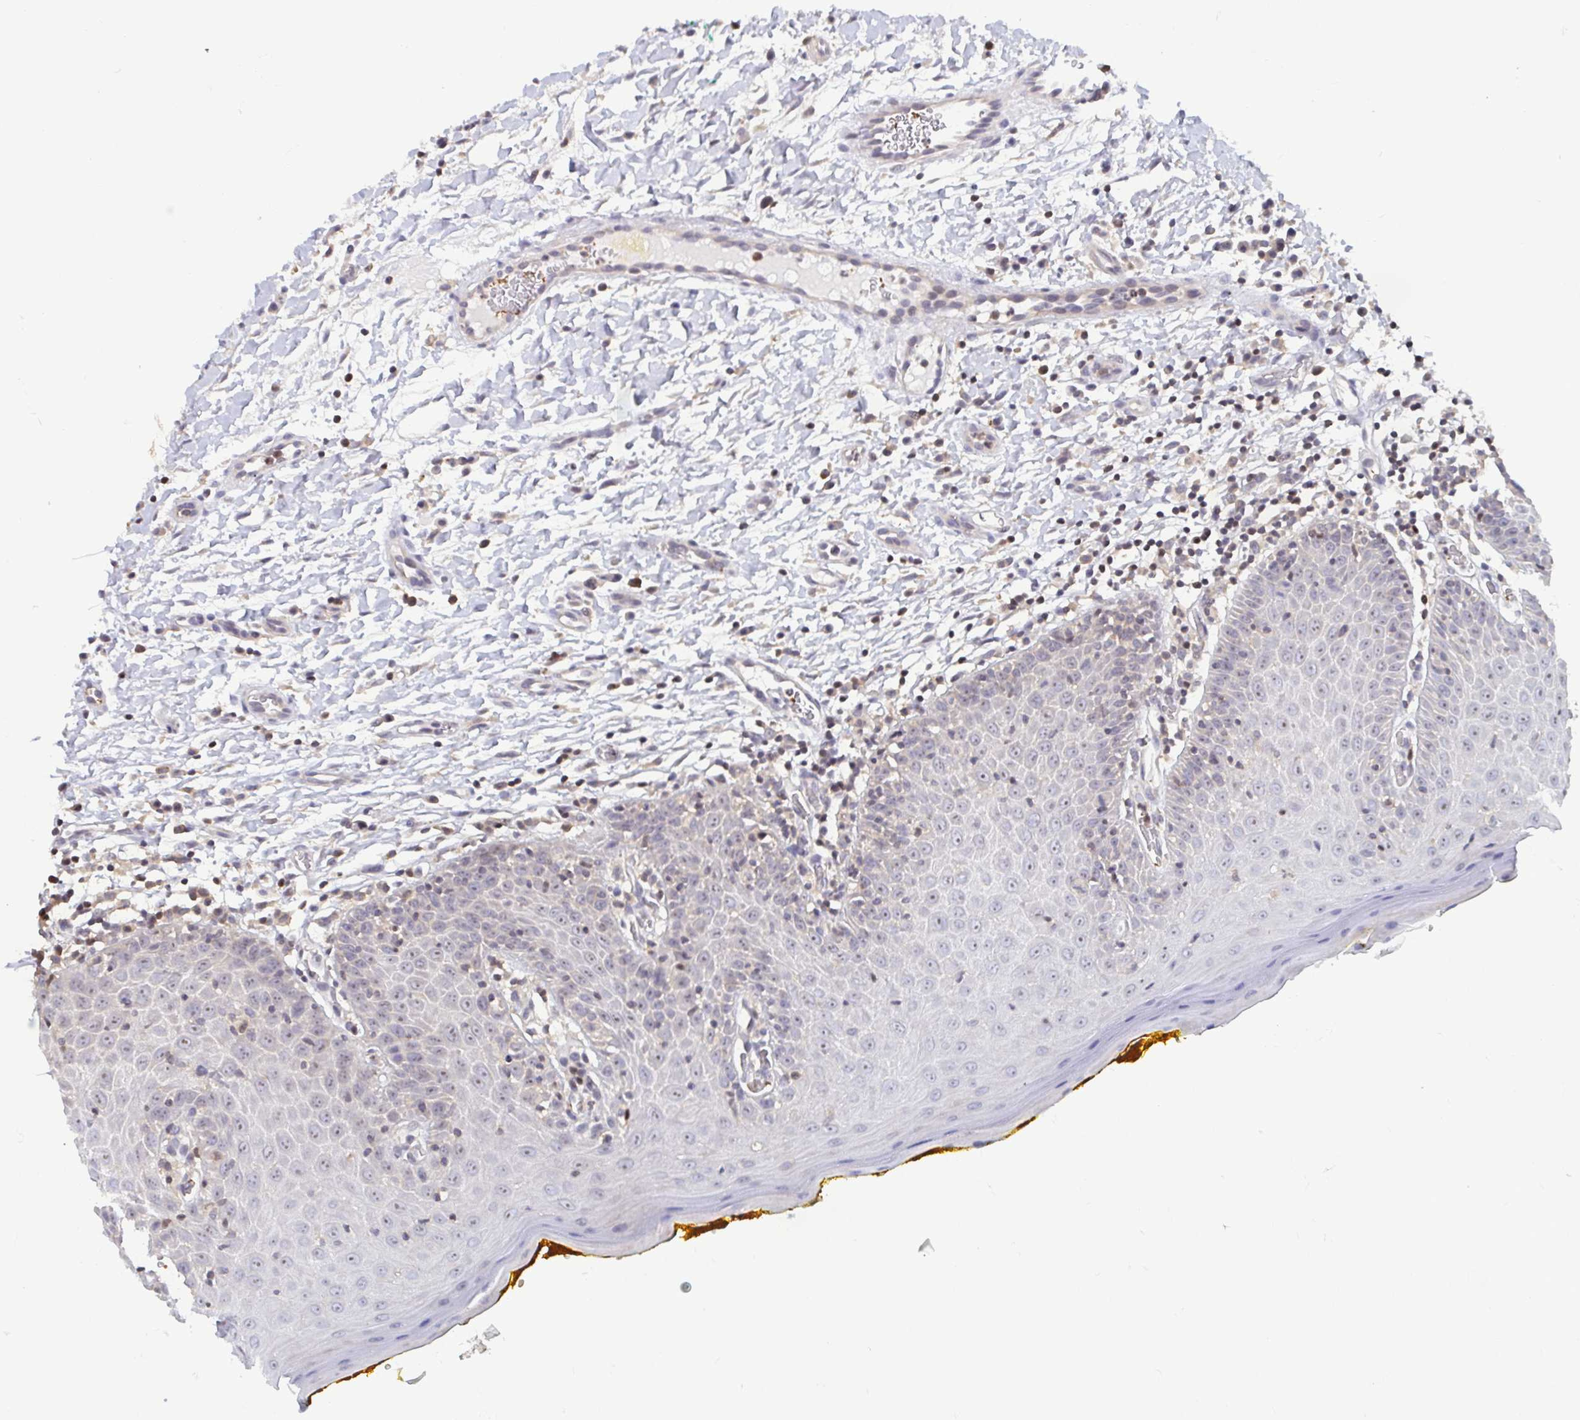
{"staining": {"intensity": "negative", "quantity": "none", "location": "none"}, "tissue": "oral mucosa", "cell_type": "Squamous epithelial cells", "image_type": "normal", "snomed": [{"axis": "morphology", "description": "Normal tissue, NOS"}, {"axis": "topography", "description": "Oral tissue"}, {"axis": "topography", "description": "Tounge, NOS"}], "caption": "Immunohistochemical staining of benign oral mucosa exhibits no significant expression in squamous epithelial cells.", "gene": "LRRC38", "patient": {"sex": "female", "age": 58}}